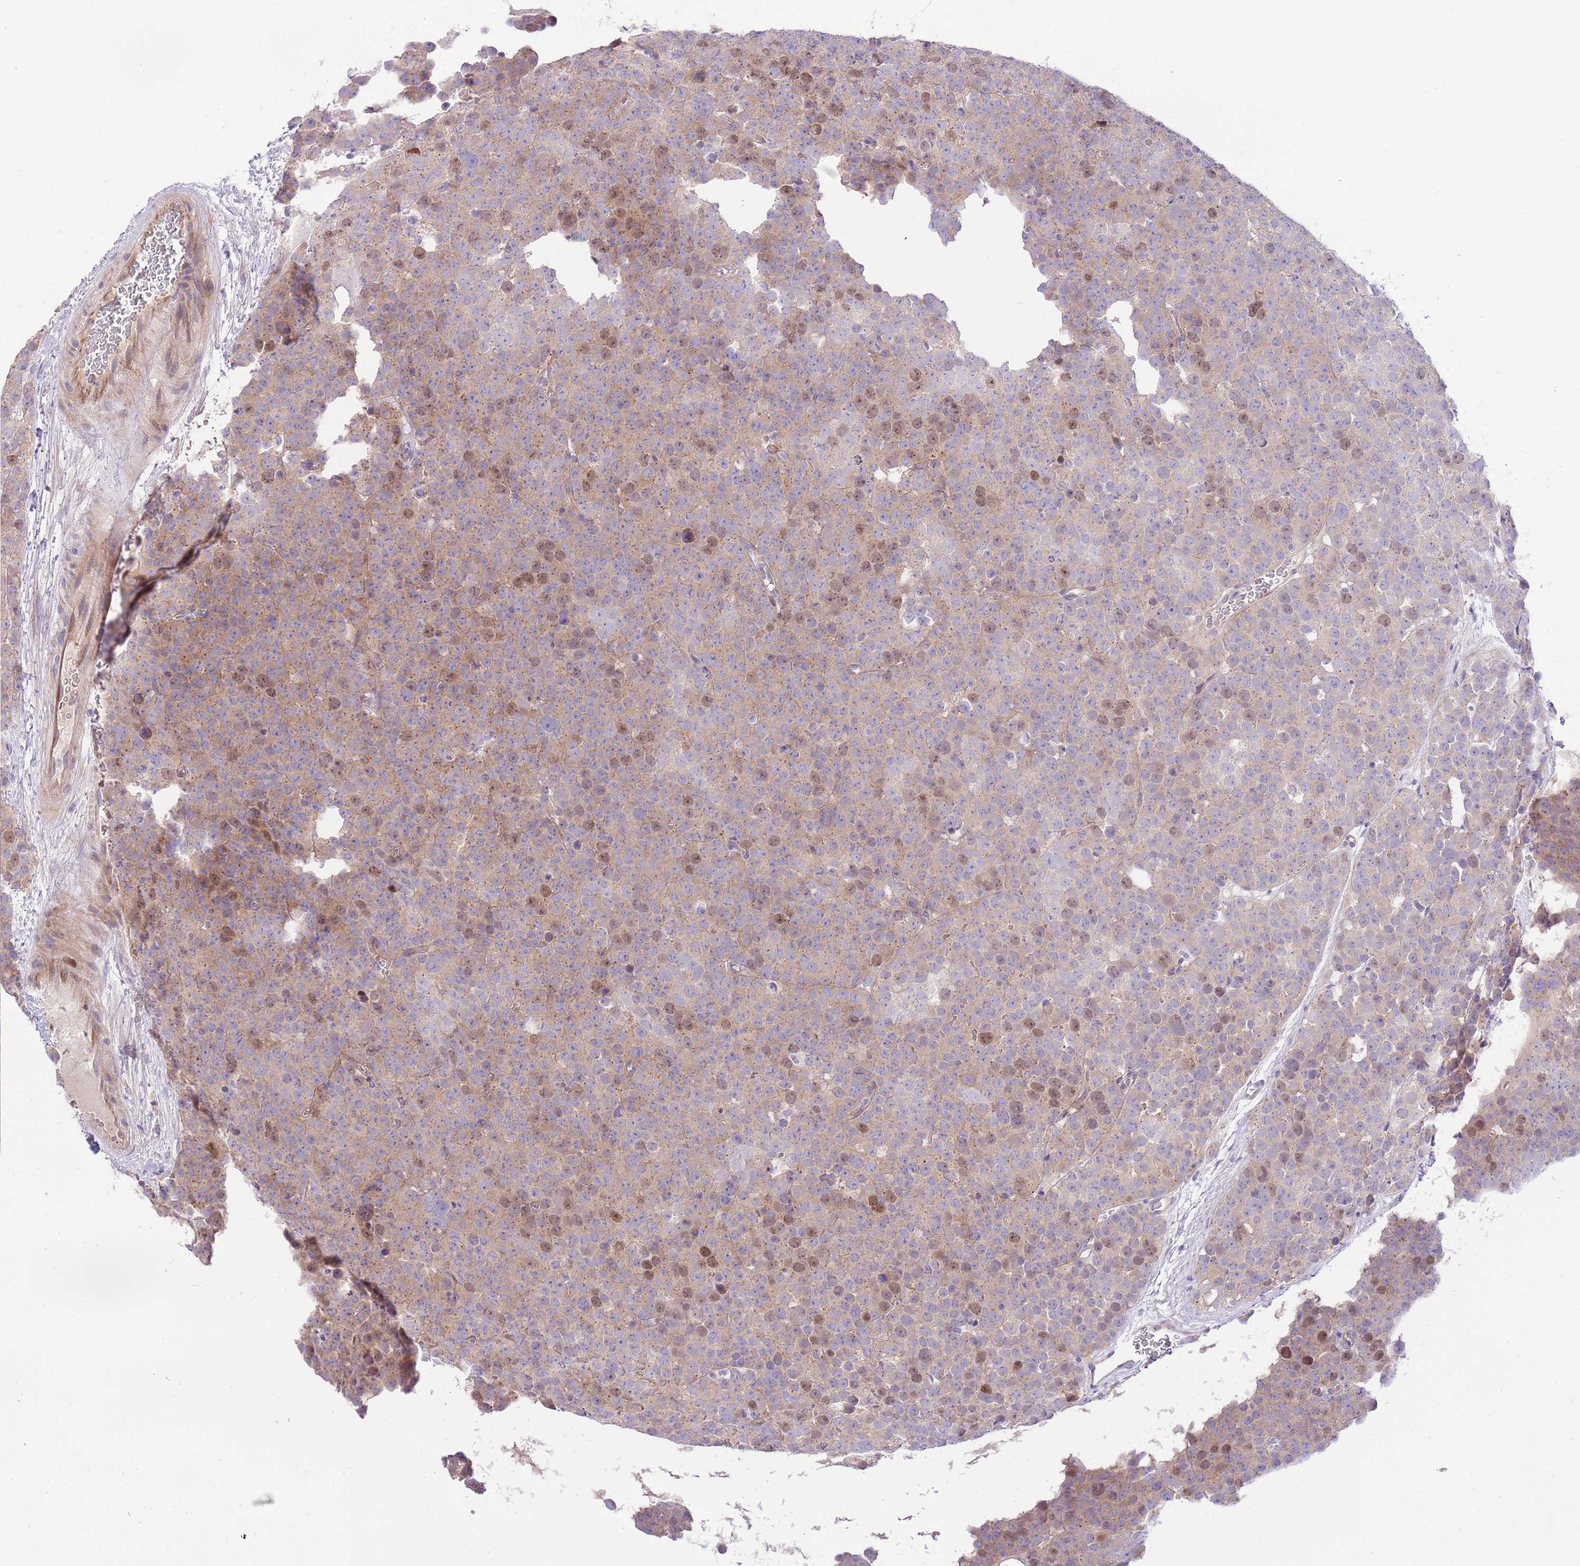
{"staining": {"intensity": "moderate", "quantity": "25%-75%", "location": "cytoplasmic/membranous,nuclear"}, "tissue": "testis cancer", "cell_type": "Tumor cells", "image_type": "cancer", "snomed": [{"axis": "morphology", "description": "Seminoma, NOS"}, {"axis": "topography", "description": "Testis"}], "caption": "This is a photomicrograph of IHC staining of testis cancer, which shows moderate positivity in the cytoplasmic/membranous and nuclear of tumor cells.", "gene": "FBRSL1", "patient": {"sex": "male", "age": 71}}